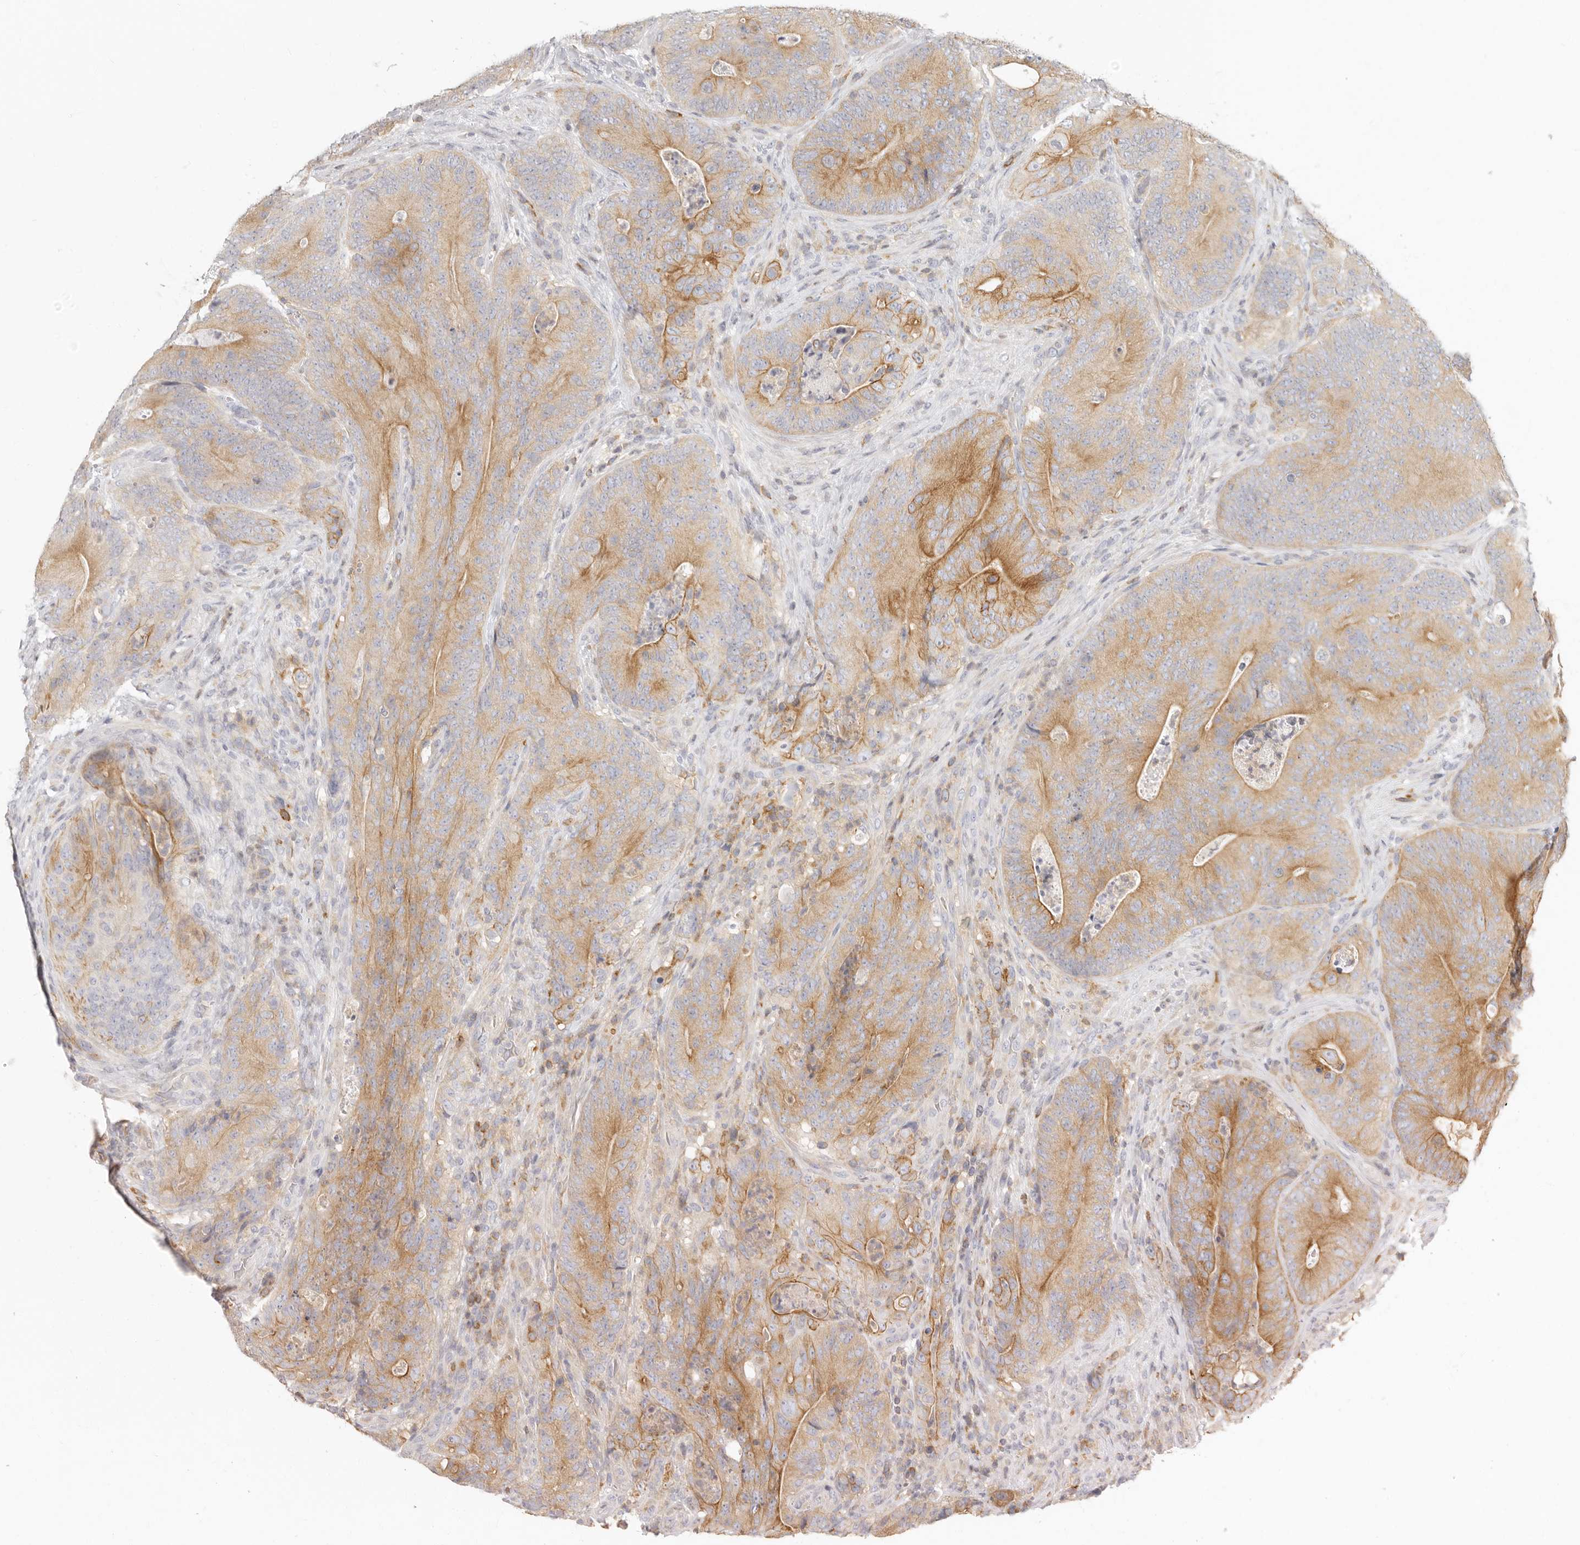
{"staining": {"intensity": "moderate", "quantity": ">75%", "location": "cytoplasmic/membranous"}, "tissue": "colorectal cancer", "cell_type": "Tumor cells", "image_type": "cancer", "snomed": [{"axis": "morphology", "description": "Normal tissue, NOS"}, {"axis": "topography", "description": "Colon"}], "caption": "Colorectal cancer stained for a protein (brown) demonstrates moderate cytoplasmic/membranous positive positivity in approximately >75% of tumor cells.", "gene": "NIBAN1", "patient": {"sex": "female", "age": 82}}